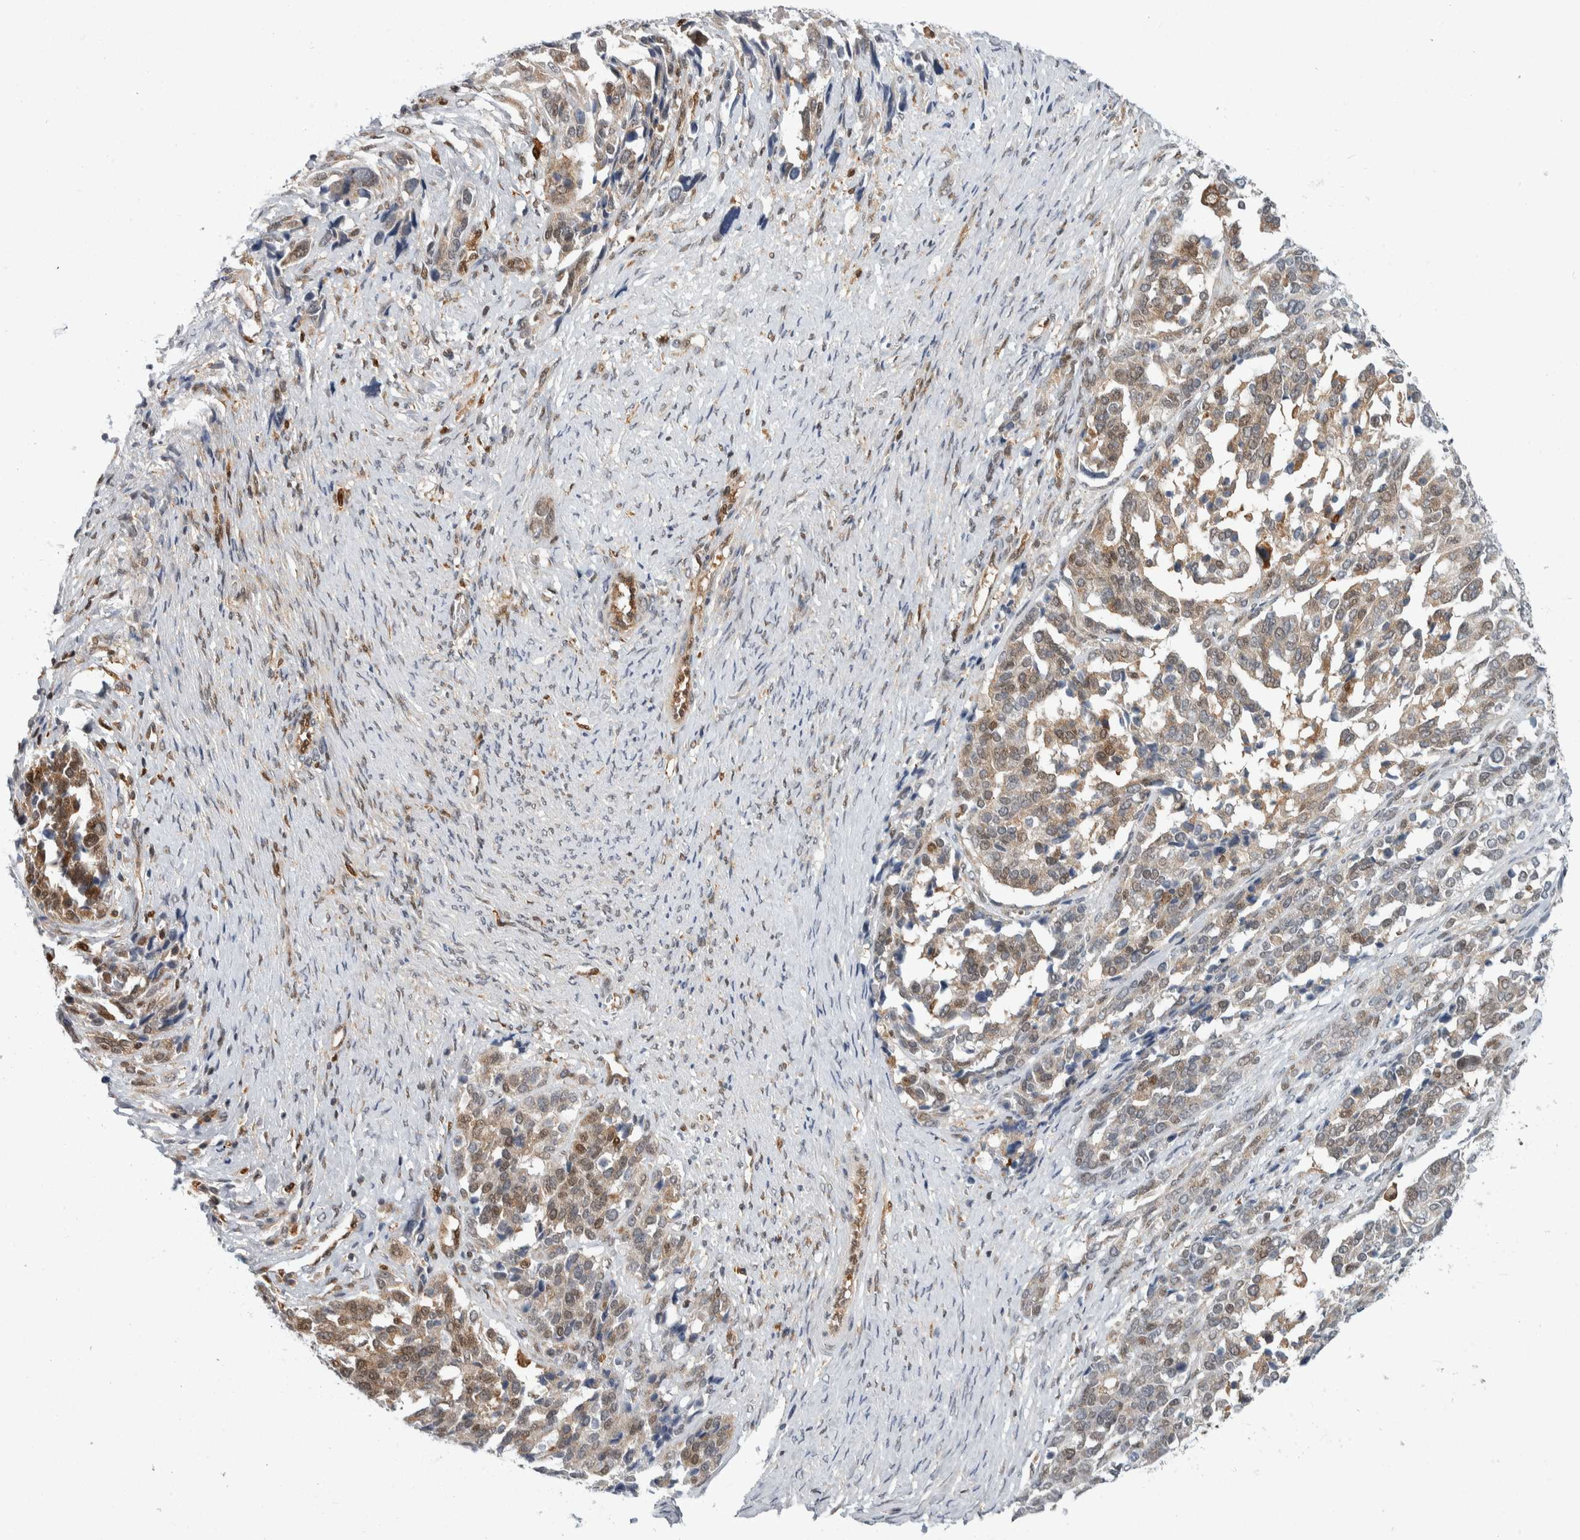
{"staining": {"intensity": "weak", "quantity": "25%-75%", "location": "cytoplasmic/membranous,nuclear"}, "tissue": "ovarian cancer", "cell_type": "Tumor cells", "image_type": "cancer", "snomed": [{"axis": "morphology", "description": "Cystadenocarcinoma, serous, NOS"}, {"axis": "topography", "description": "Ovary"}], "caption": "Tumor cells show low levels of weak cytoplasmic/membranous and nuclear expression in approximately 25%-75% of cells in ovarian cancer.", "gene": "PTPA", "patient": {"sex": "female", "age": 44}}